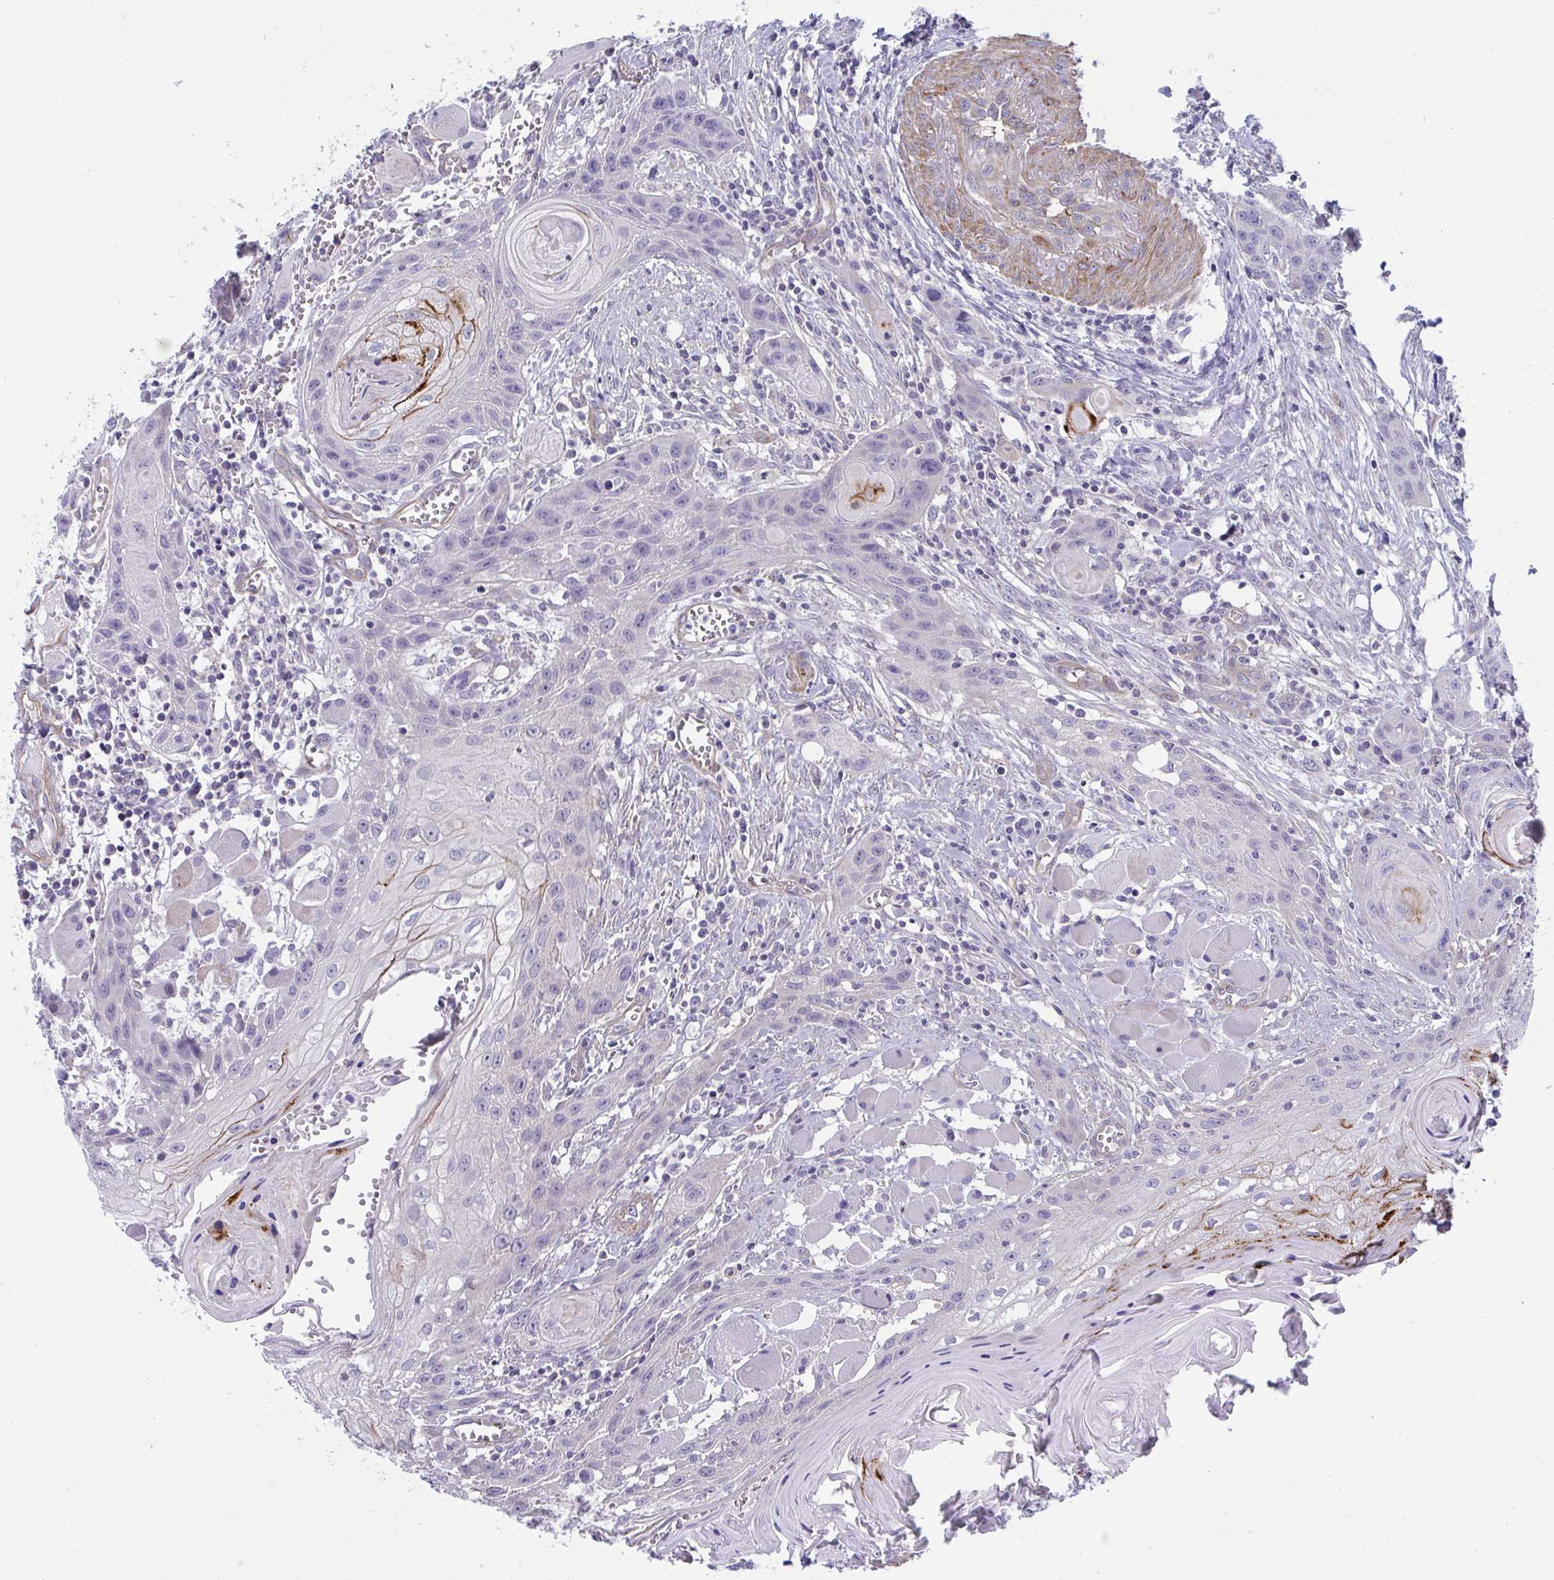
{"staining": {"intensity": "strong", "quantity": "<25%", "location": "cytoplasmic/membranous"}, "tissue": "head and neck cancer", "cell_type": "Tumor cells", "image_type": "cancer", "snomed": [{"axis": "morphology", "description": "Squamous cell carcinoma, NOS"}, {"axis": "topography", "description": "Oral tissue"}, {"axis": "topography", "description": "Head-Neck"}], "caption": "Strong cytoplasmic/membranous staining for a protein is appreciated in about <25% of tumor cells of squamous cell carcinoma (head and neck) using IHC.", "gene": "MYL12A", "patient": {"sex": "male", "age": 58}}